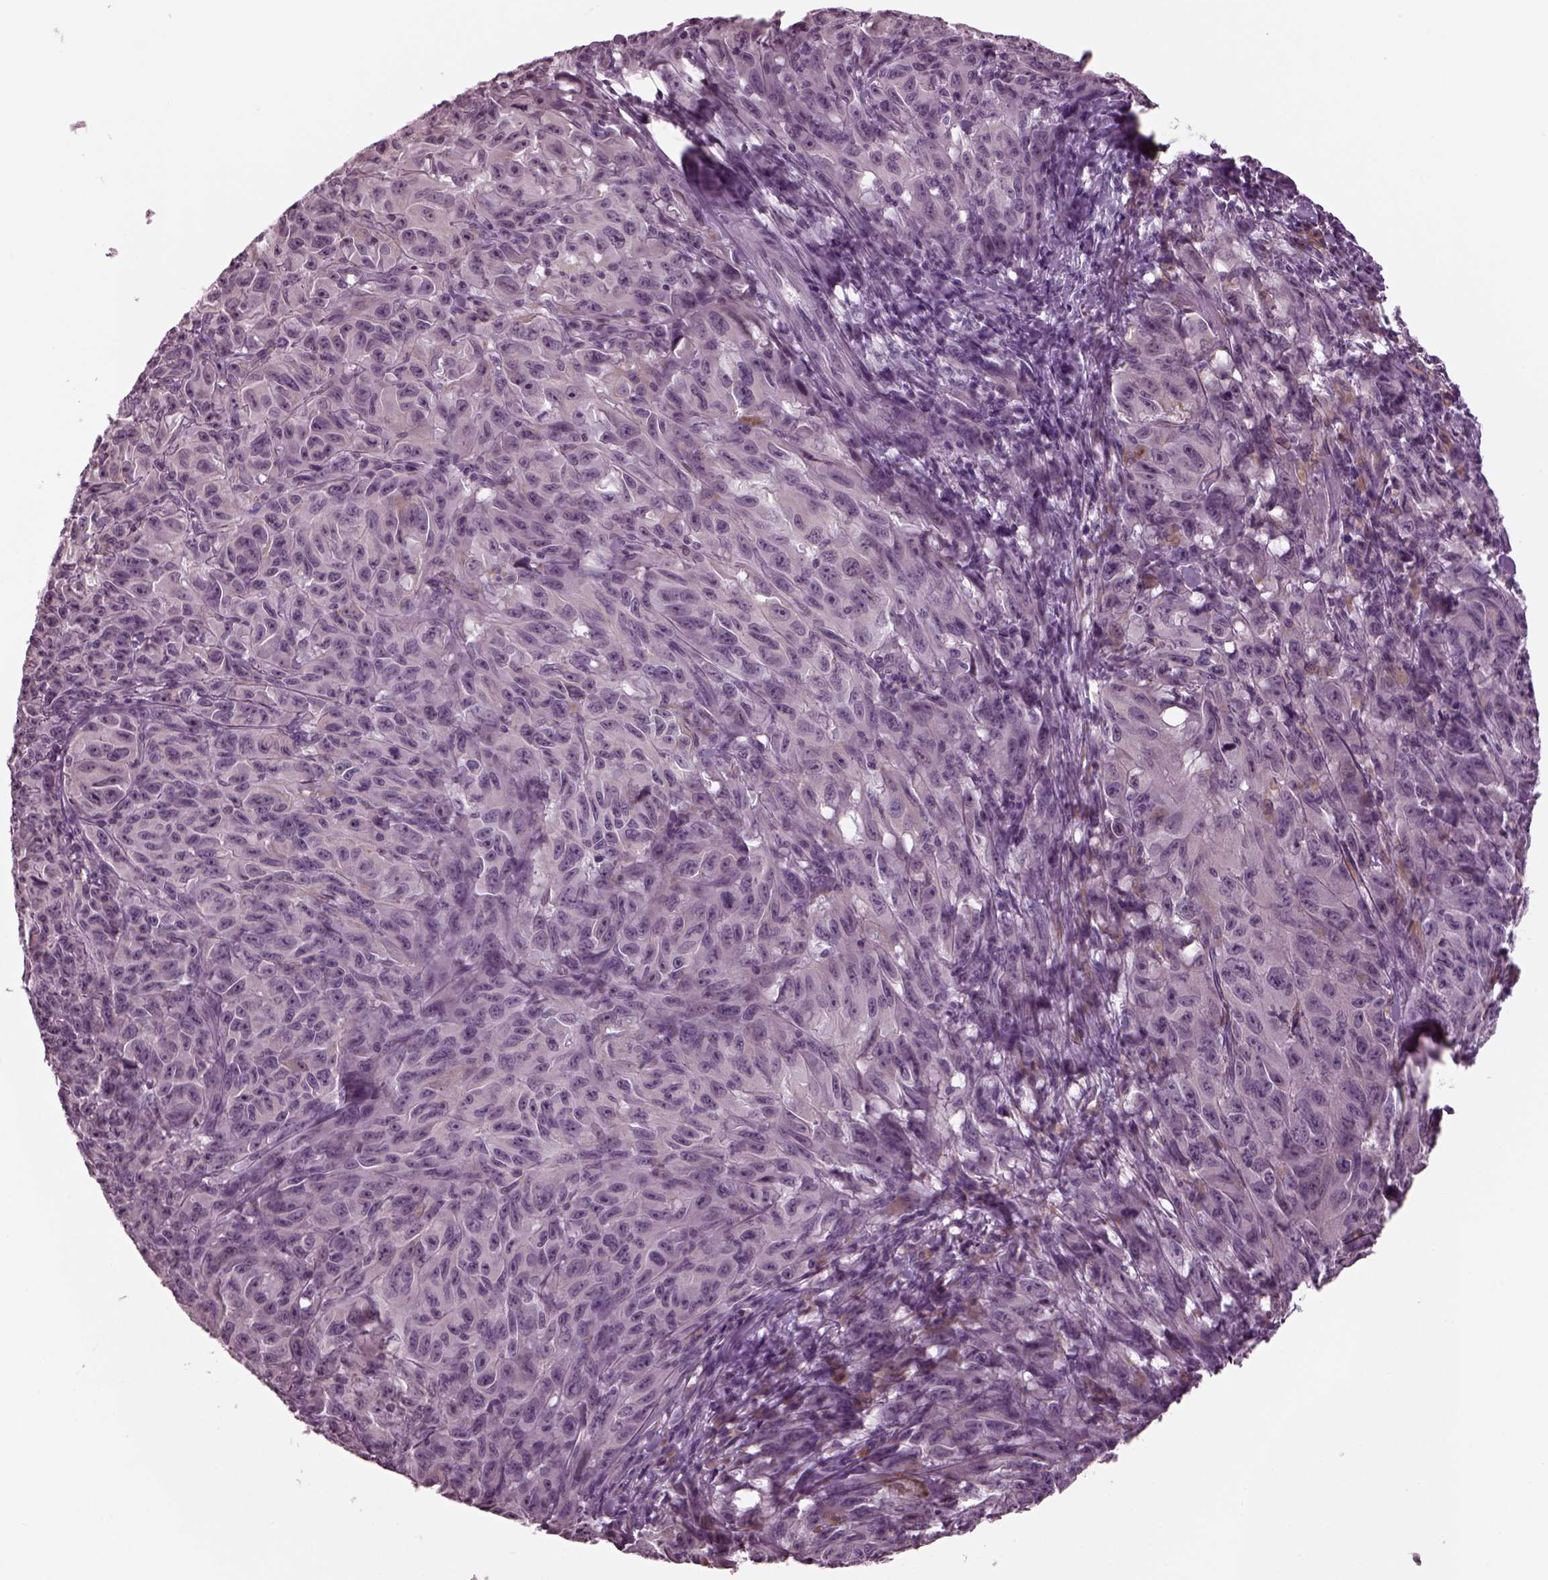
{"staining": {"intensity": "negative", "quantity": "none", "location": "none"}, "tissue": "melanoma", "cell_type": "Tumor cells", "image_type": "cancer", "snomed": [{"axis": "morphology", "description": "Malignant melanoma, NOS"}, {"axis": "topography", "description": "Vulva, labia, clitoris and Bartholin´s gland, NO"}], "caption": "The micrograph displays no staining of tumor cells in melanoma. (DAB immunohistochemistry (IHC) with hematoxylin counter stain).", "gene": "CLCN4", "patient": {"sex": "female", "age": 75}}